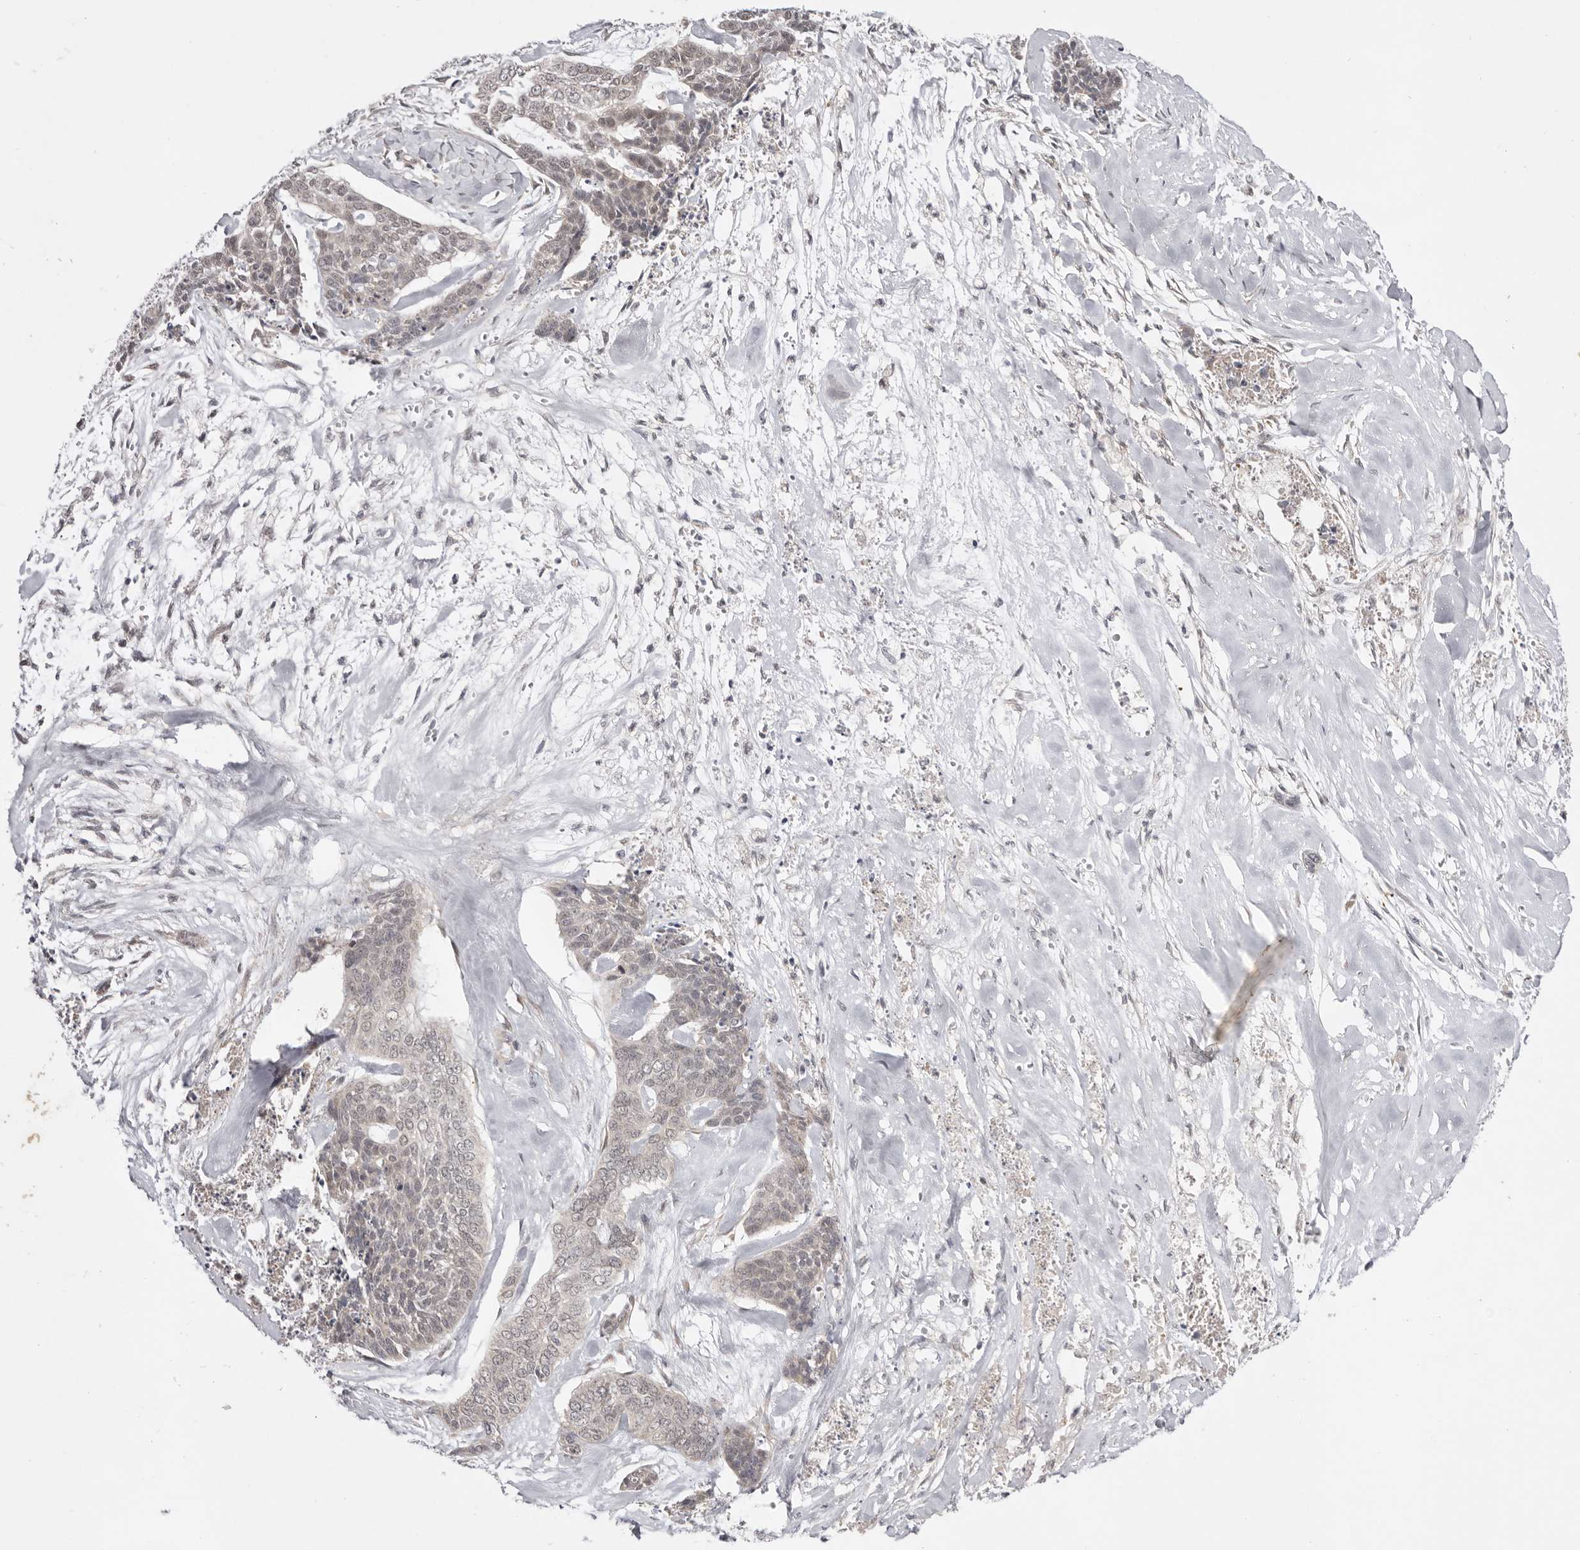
{"staining": {"intensity": "weak", "quantity": "<25%", "location": "nuclear"}, "tissue": "skin cancer", "cell_type": "Tumor cells", "image_type": "cancer", "snomed": [{"axis": "morphology", "description": "Basal cell carcinoma"}, {"axis": "topography", "description": "Skin"}], "caption": "Image shows no significant protein staining in tumor cells of skin basal cell carcinoma. Nuclei are stained in blue.", "gene": "NSUN4", "patient": {"sex": "female", "age": 64}}